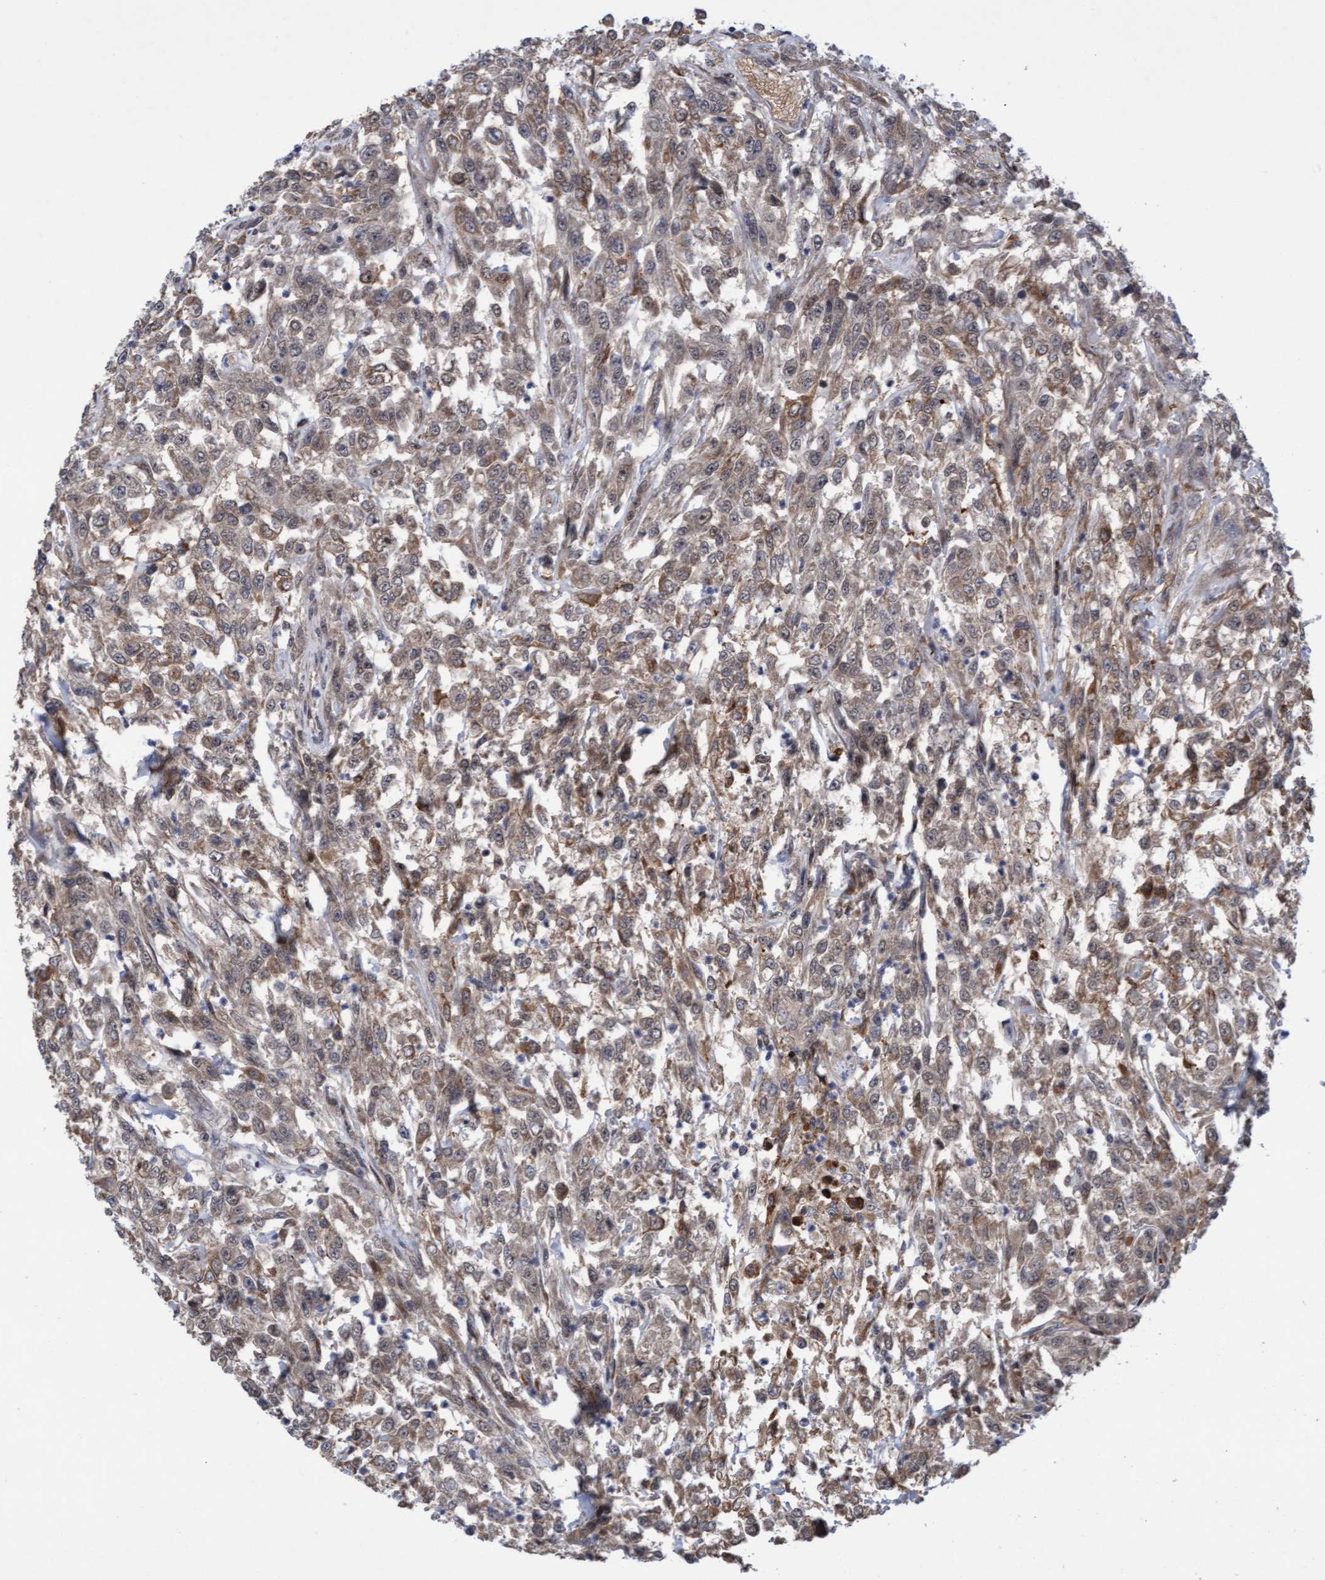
{"staining": {"intensity": "moderate", "quantity": "25%-75%", "location": "cytoplasmic/membranous"}, "tissue": "urothelial cancer", "cell_type": "Tumor cells", "image_type": "cancer", "snomed": [{"axis": "morphology", "description": "Urothelial carcinoma, High grade"}, {"axis": "topography", "description": "Urinary bladder"}], "caption": "Urothelial cancer stained with DAB IHC reveals medium levels of moderate cytoplasmic/membranous expression in approximately 25%-75% of tumor cells.", "gene": "TANC2", "patient": {"sex": "male", "age": 46}}